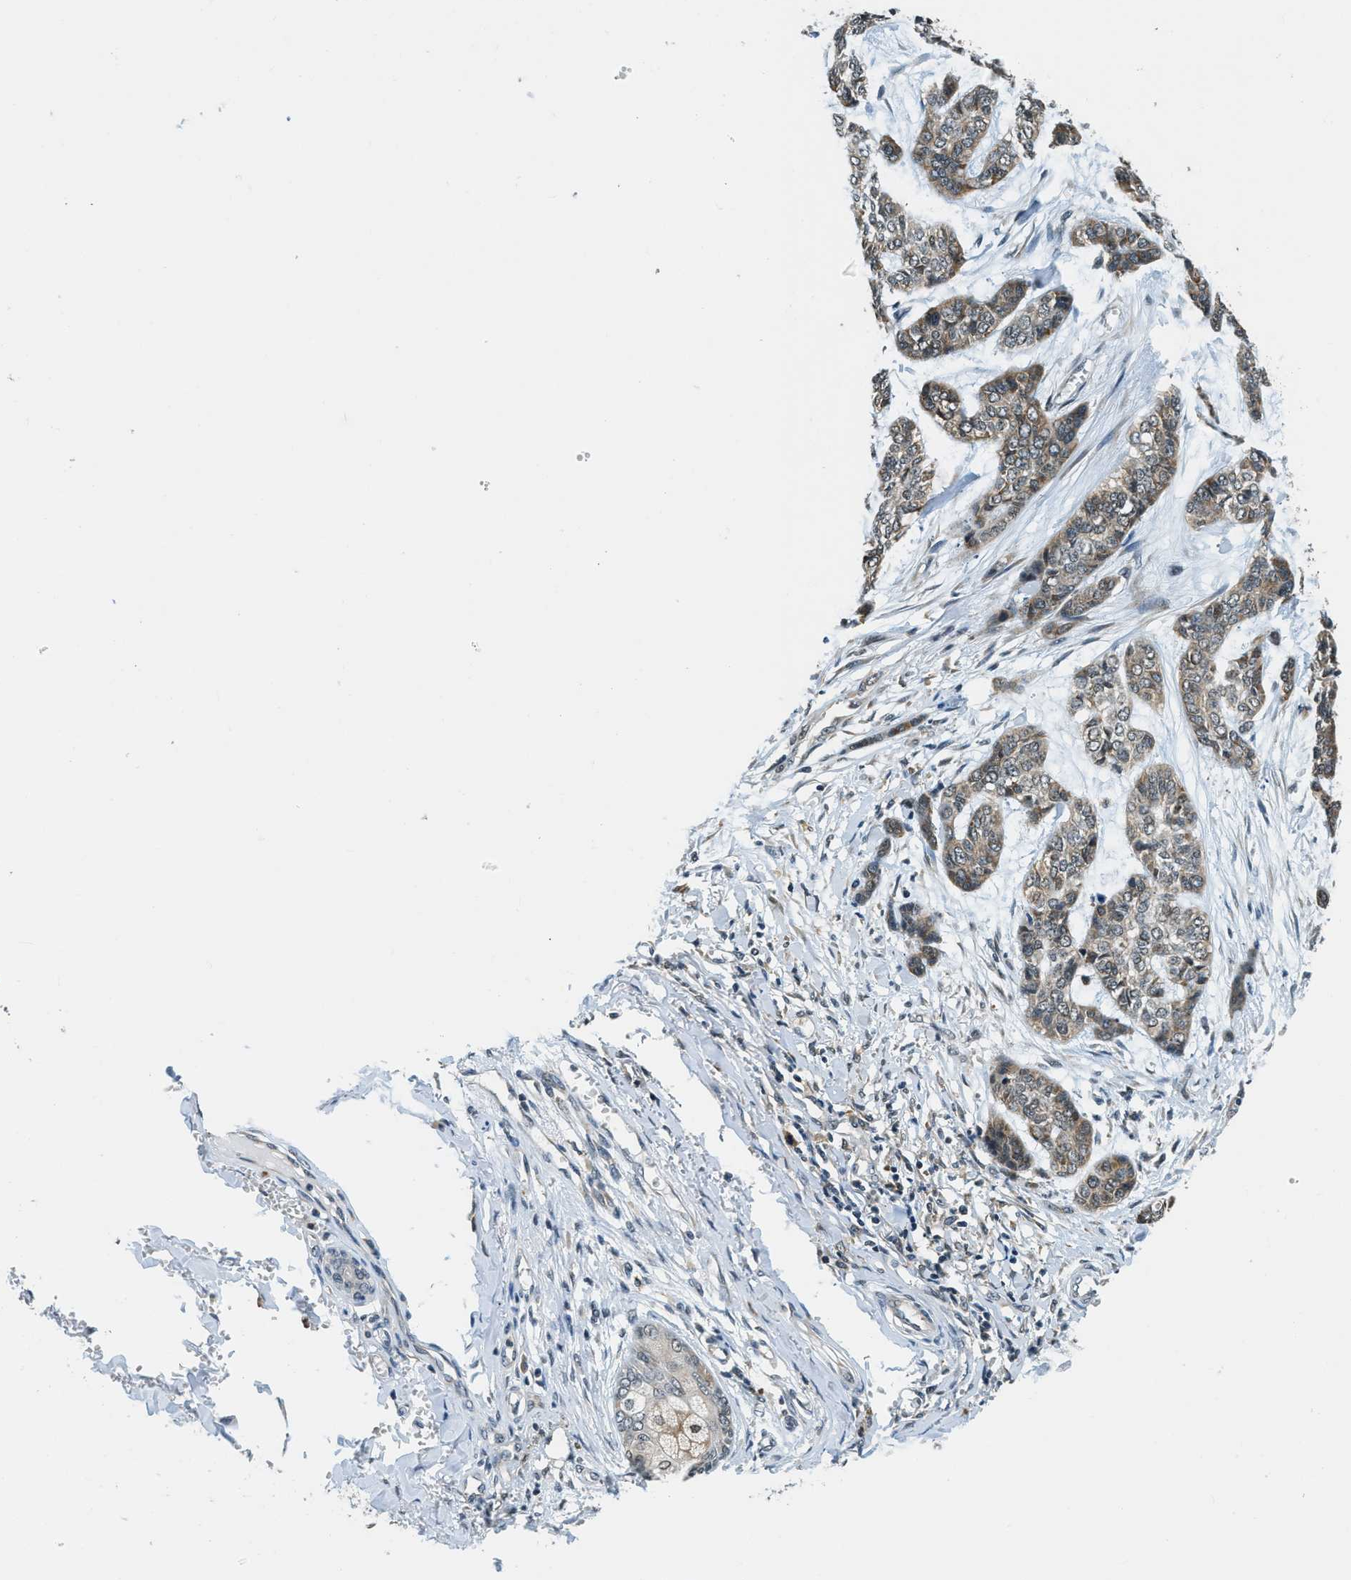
{"staining": {"intensity": "weak", "quantity": "<25%", "location": "cytoplasmic/membranous"}, "tissue": "skin cancer", "cell_type": "Tumor cells", "image_type": "cancer", "snomed": [{"axis": "morphology", "description": "Basal cell carcinoma"}, {"axis": "topography", "description": "Skin"}], "caption": "There is no significant staining in tumor cells of basal cell carcinoma (skin).", "gene": "RAB11FIP1", "patient": {"sex": "female", "age": 64}}